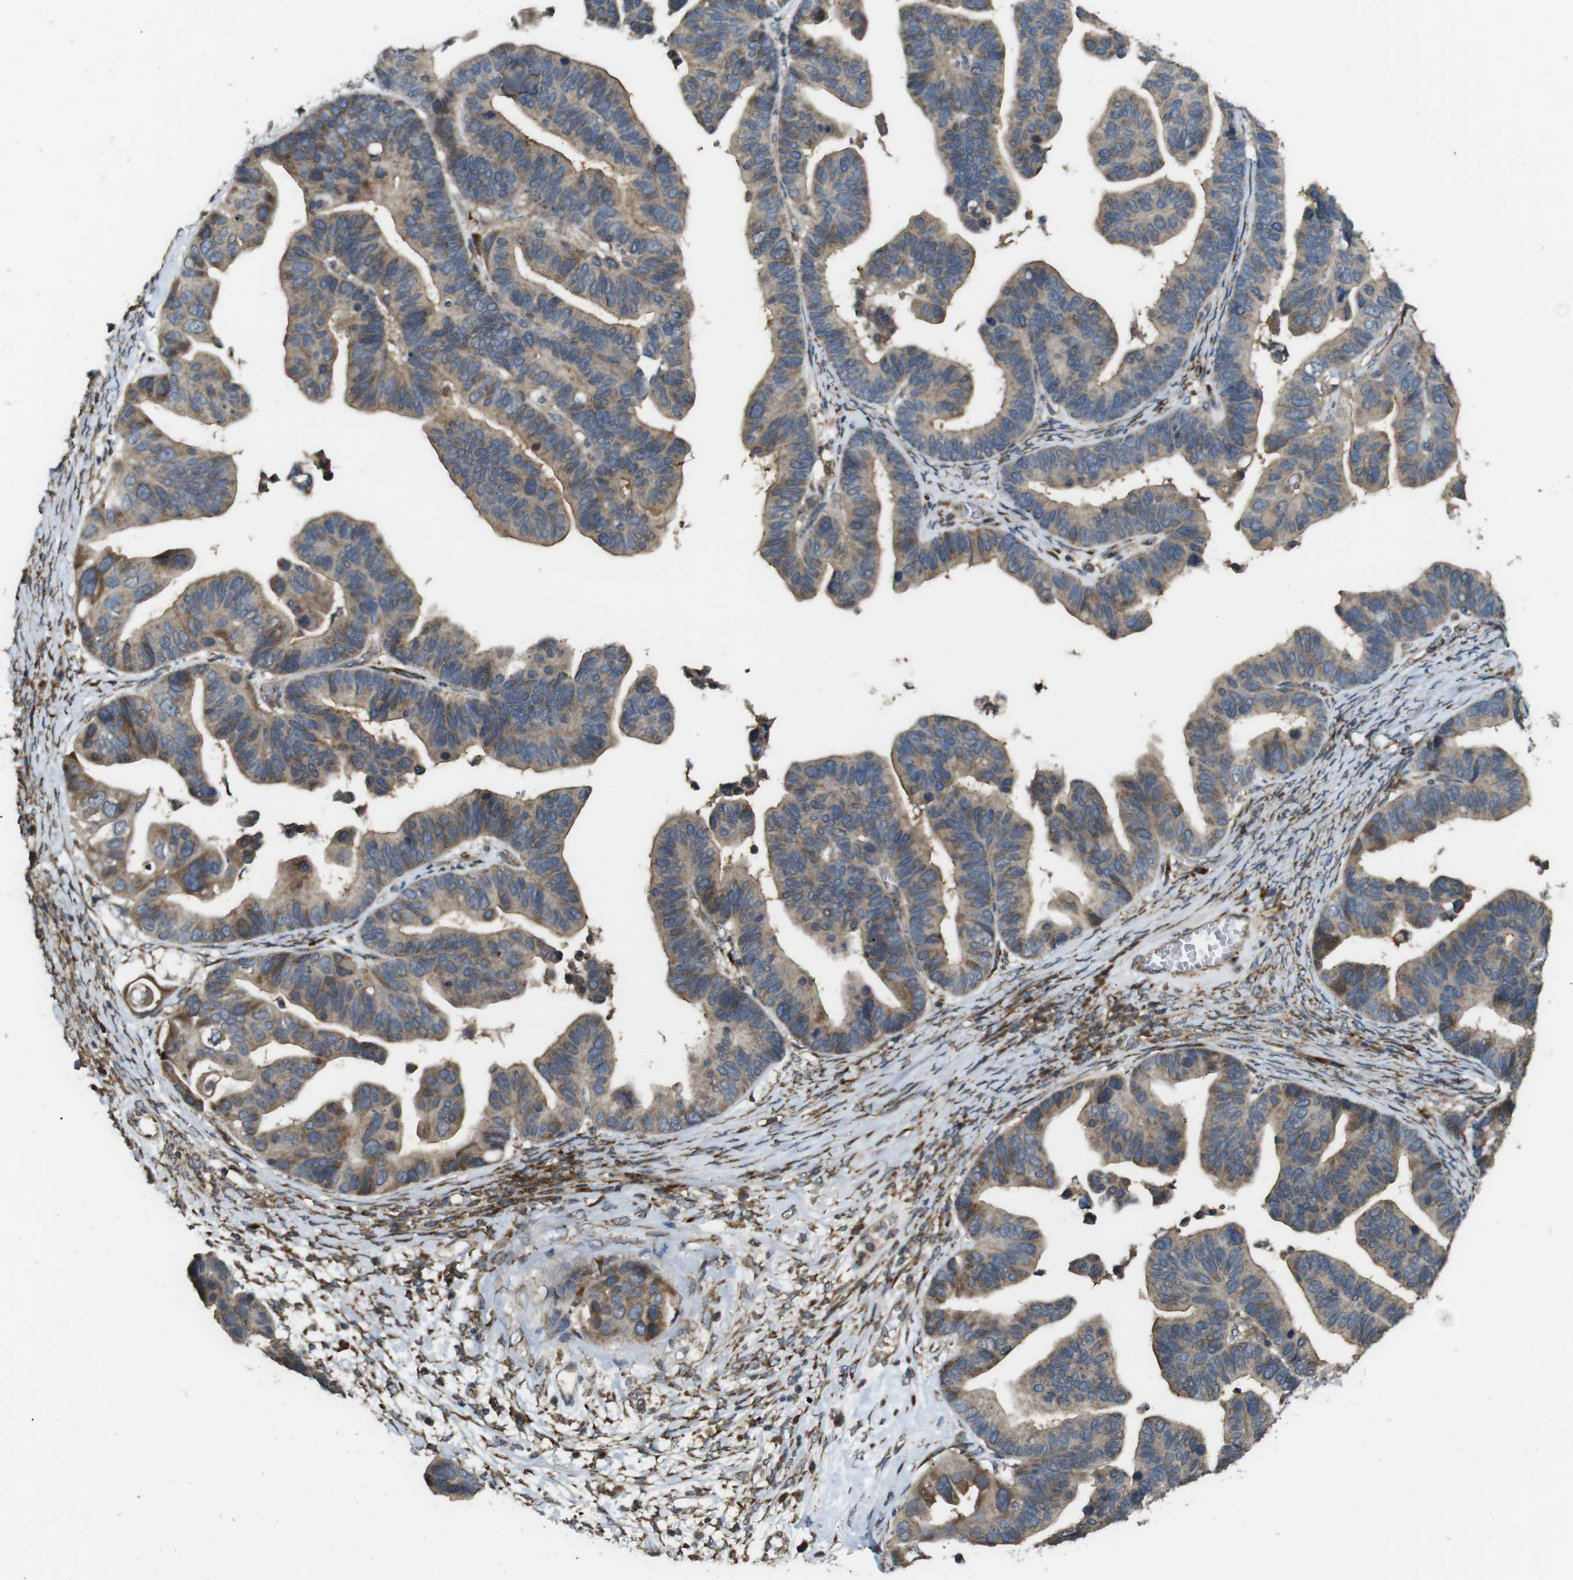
{"staining": {"intensity": "weak", "quantity": ">75%", "location": "cytoplasmic/membranous"}, "tissue": "ovarian cancer", "cell_type": "Tumor cells", "image_type": "cancer", "snomed": [{"axis": "morphology", "description": "Cystadenocarcinoma, serous, NOS"}, {"axis": "topography", "description": "Ovary"}], "caption": "Brown immunohistochemical staining in ovarian cancer reveals weak cytoplasmic/membranous positivity in about >75% of tumor cells.", "gene": "ARHGAP24", "patient": {"sex": "female", "age": 56}}